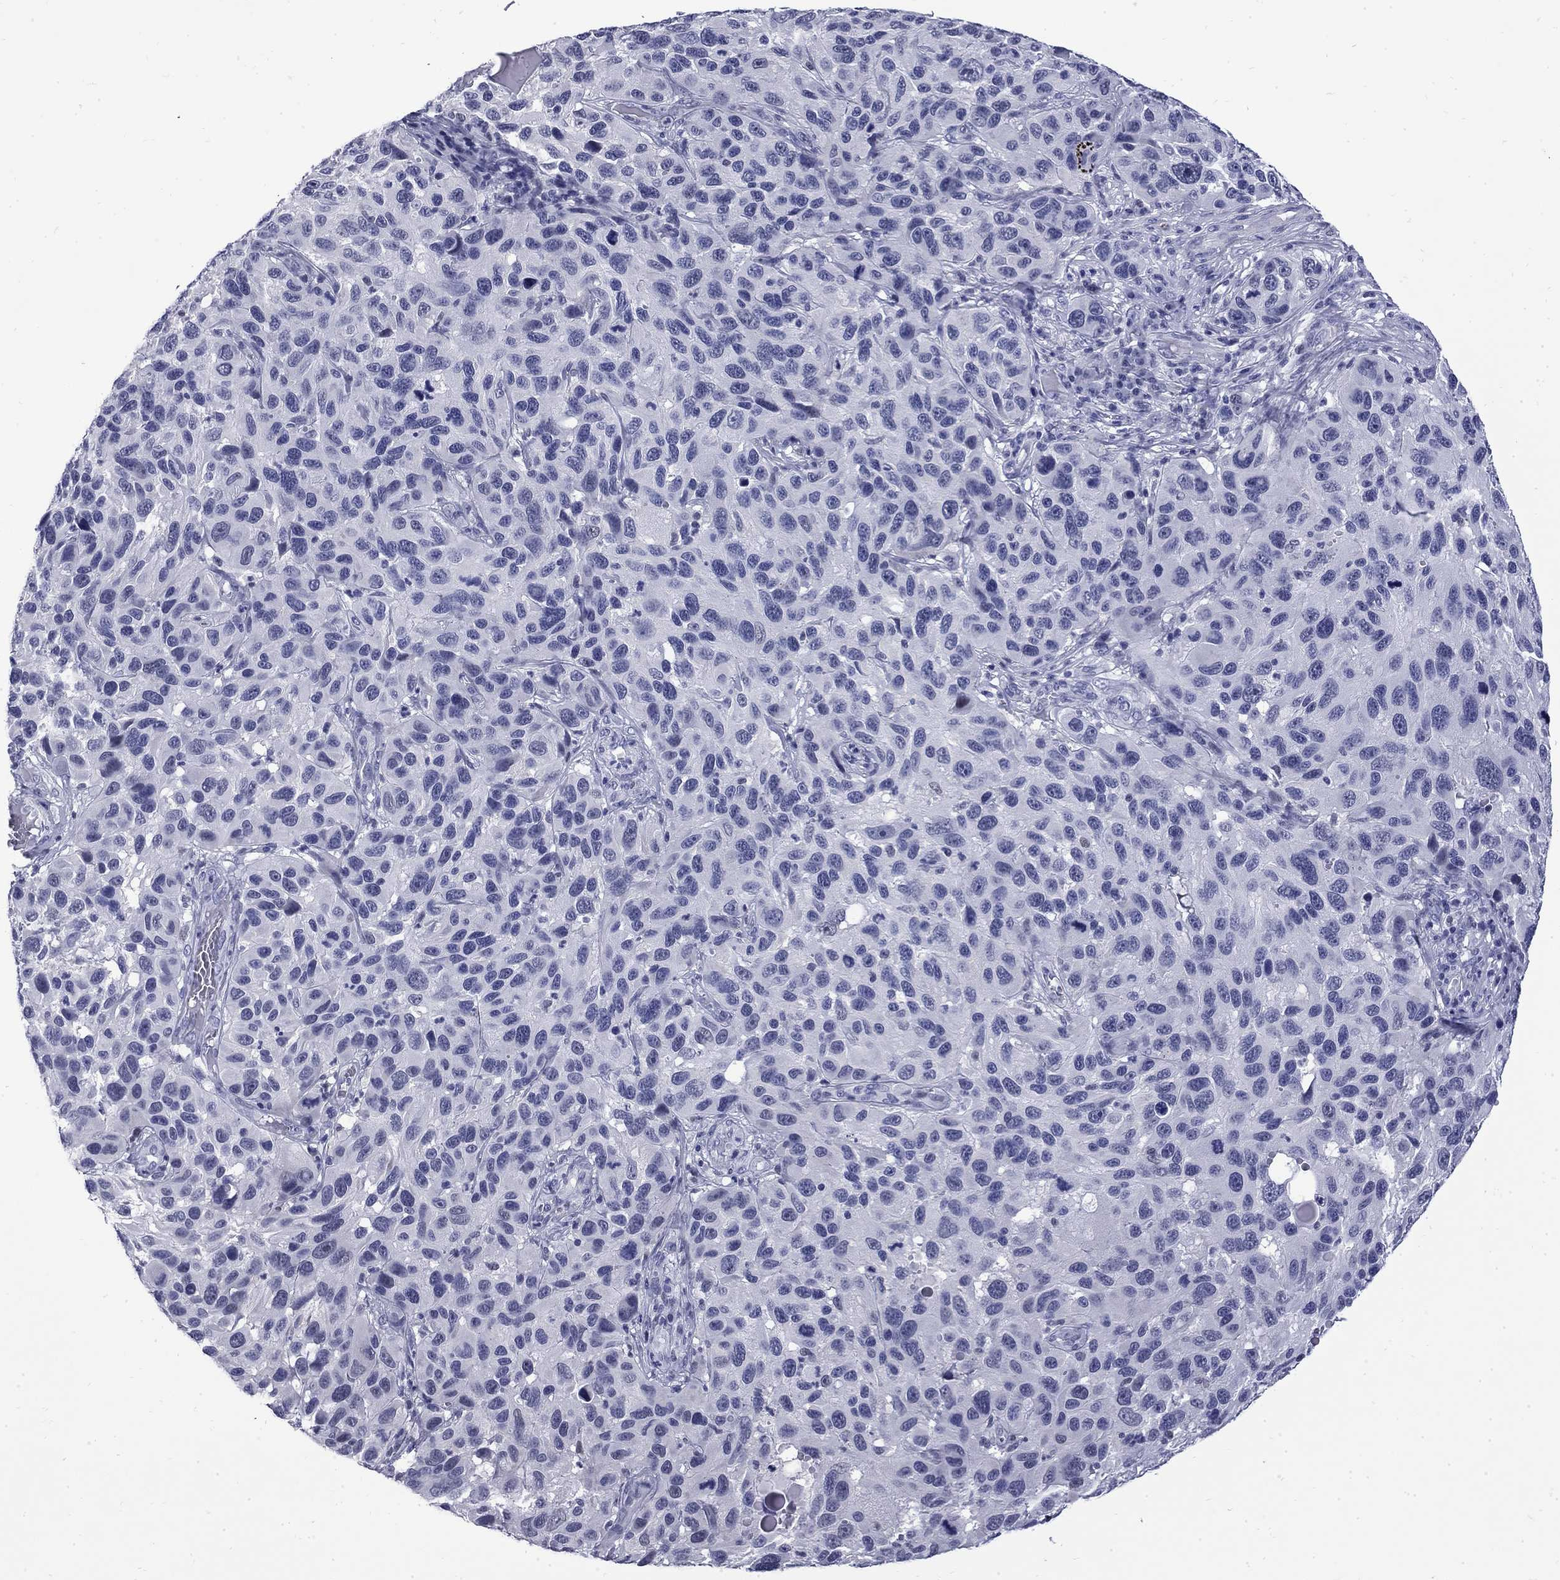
{"staining": {"intensity": "negative", "quantity": "none", "location": "none"}, "tissue": "melanoma", "cell_type": "Tumor cells", "image_type": "cancer", "snomed": [{"axis": "morphology", "description": "Malignant melanoma, NOS"}, {"axis": "topography", "description": "Skin"}], "caption": "This is an immunohistochemistry (IHC) micrograph of human malignant melanoma. There is no positivity in tumor cells.", "gene": "MGARP", "patient": {"sex": "male", "age": 53}}